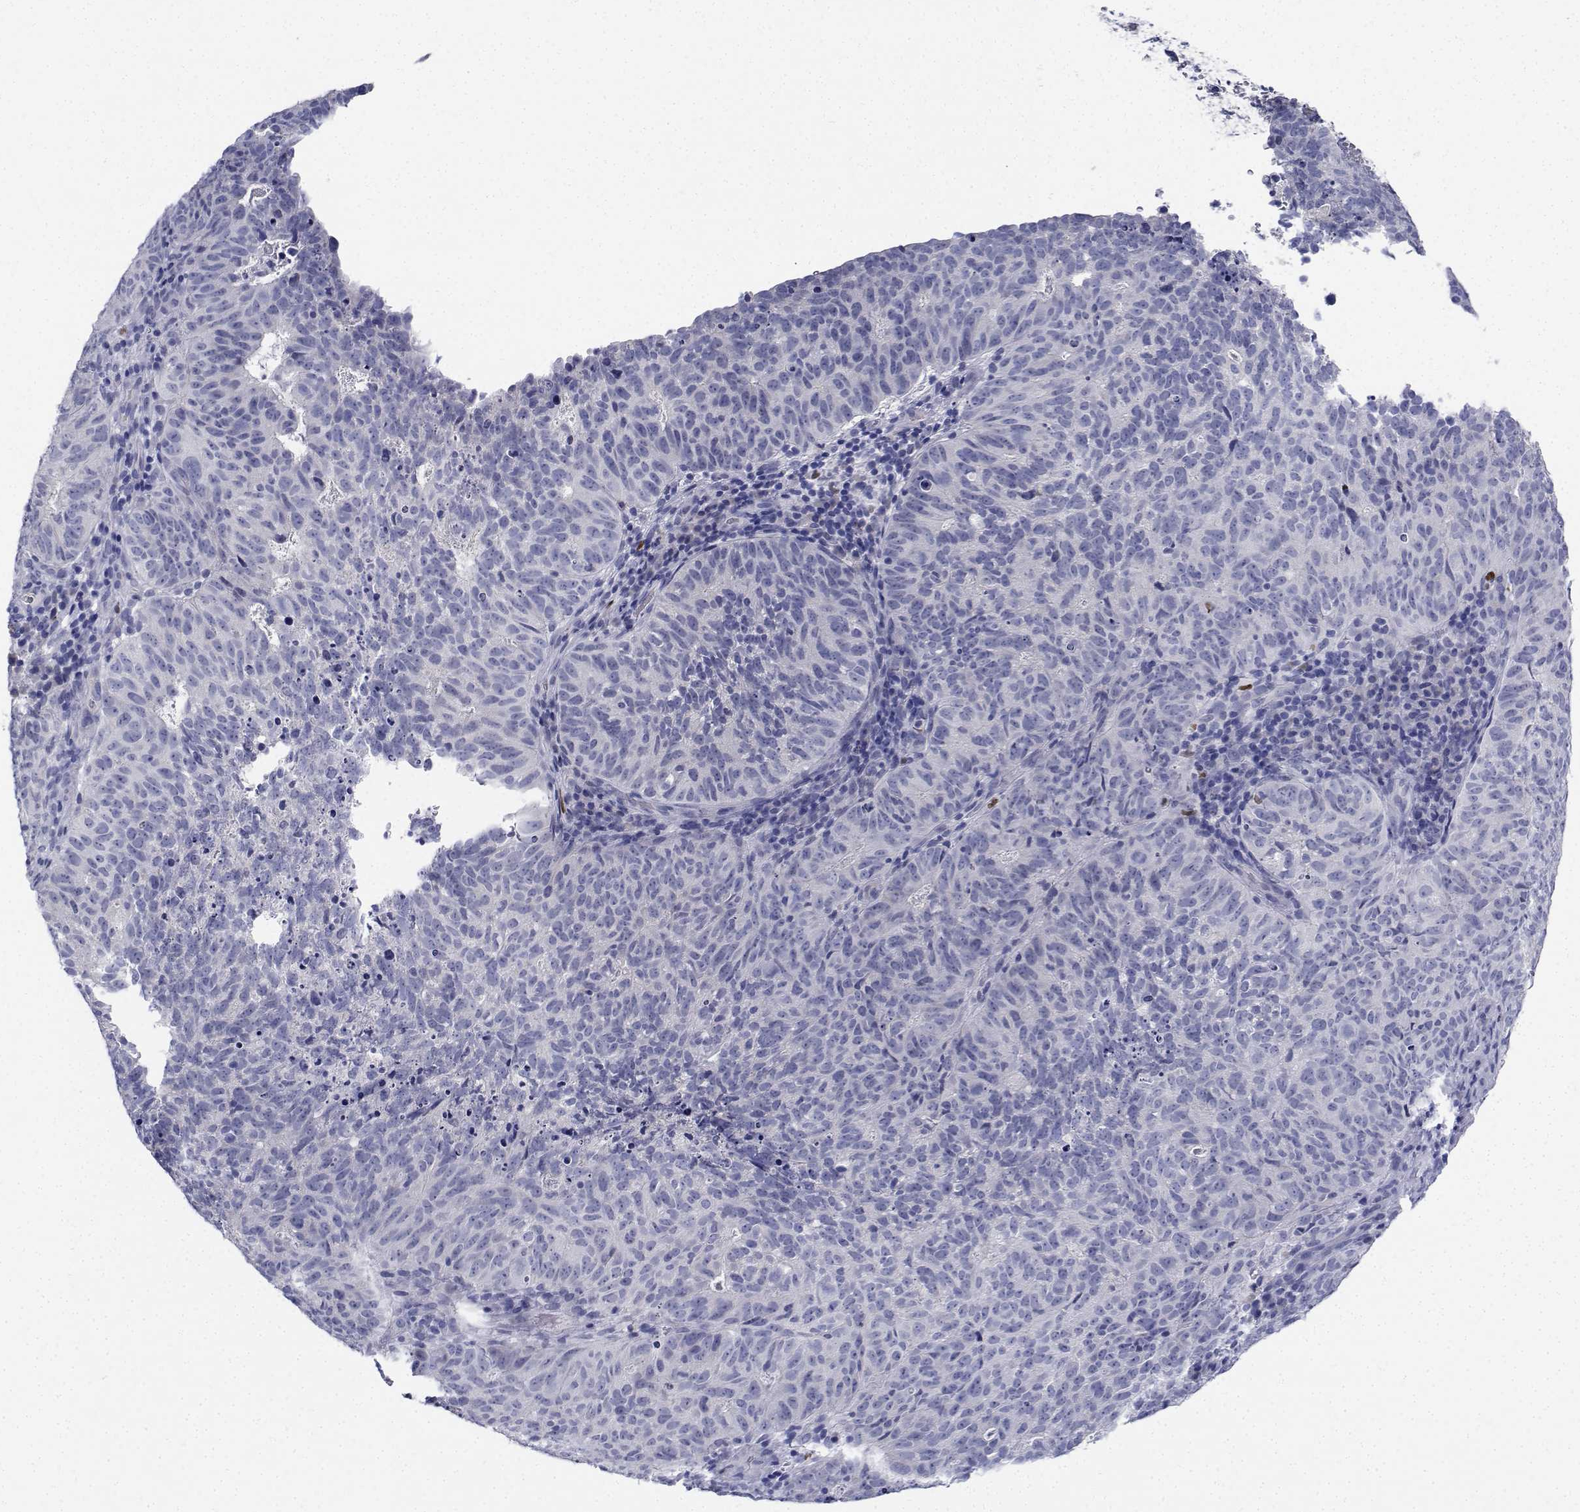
{"staining": {"intensity": "negative", "quantity": "none", "location": "none"}, "tissue": "cervical cancer", "cell_type": "Tumor cells", "image_type": "cancer", "snomed": [{"axis": "morphology", "description": "Adenocarcinoma, NOS"}, {"axis": "topography", "description": "Cervix"}], "caption": "This histopathology image is of adenocarcinoma (cervical) stained with immunohistochemistry (IHC) to label a protein in brown with the nuclei are counter-stained blue. There is no expression in tumor cells.", "gene": "PLXNA4", "patient": {"sex": "female", "age": 38}}